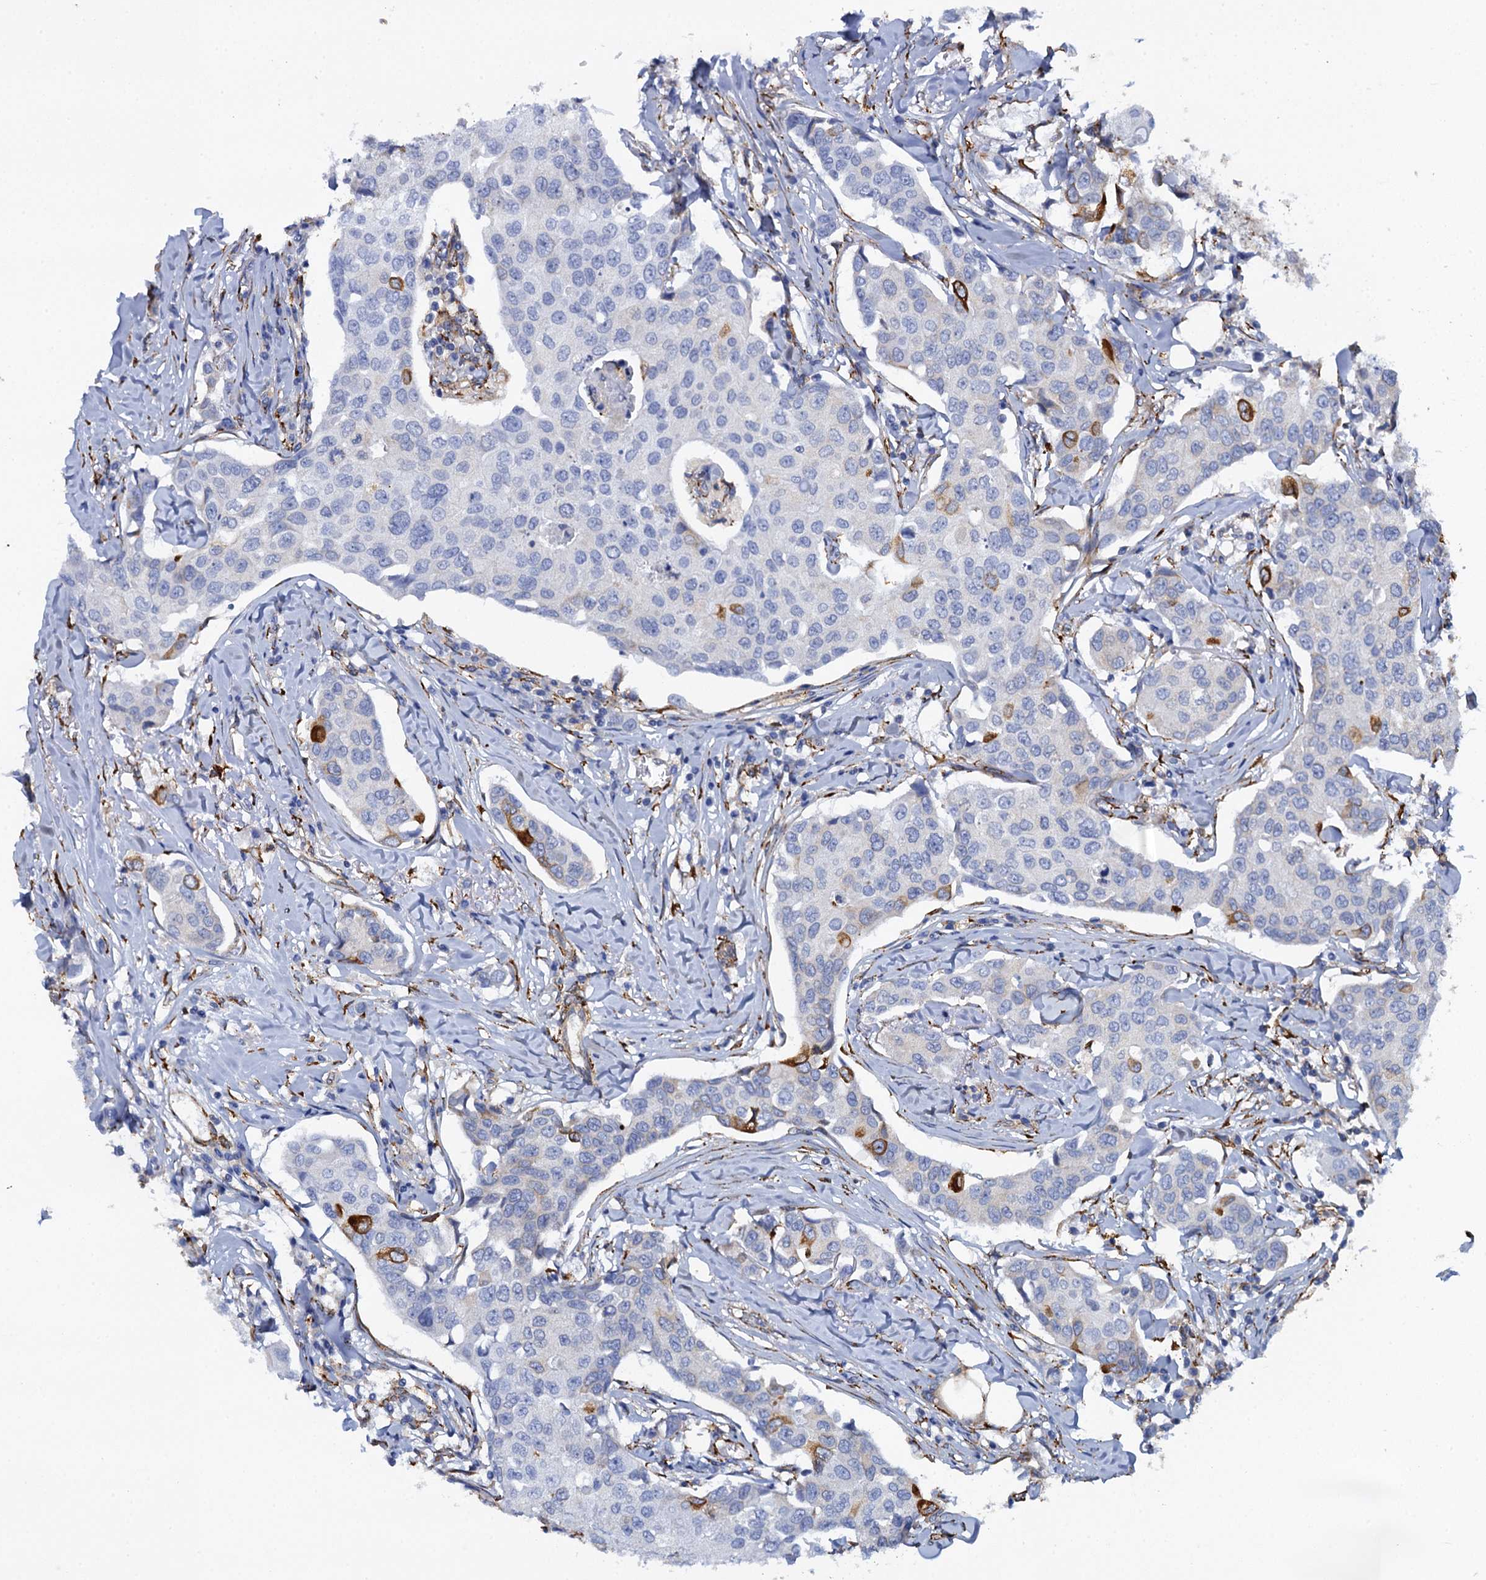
{"staining": {"intensity": "moderate", "quantity": "<25%", "location": "cytoplasmic/membranous"}, "tissue": "breast cancer", "cell_type": "Tumor cells", "image_type": "cancer", "snomed": [{"axis": "morphology", "description": "Duct carcinoma"}, {"axis": "topography", "description": "Breast"}], "caption": "Human breast cancer stained for a protein (brown) reveals moderate cytoplasmic/membranous positive staining in about <25% of tumor cells.", "gene": "POGLUT3", "patient": {"sex": "female", "age": 80}}